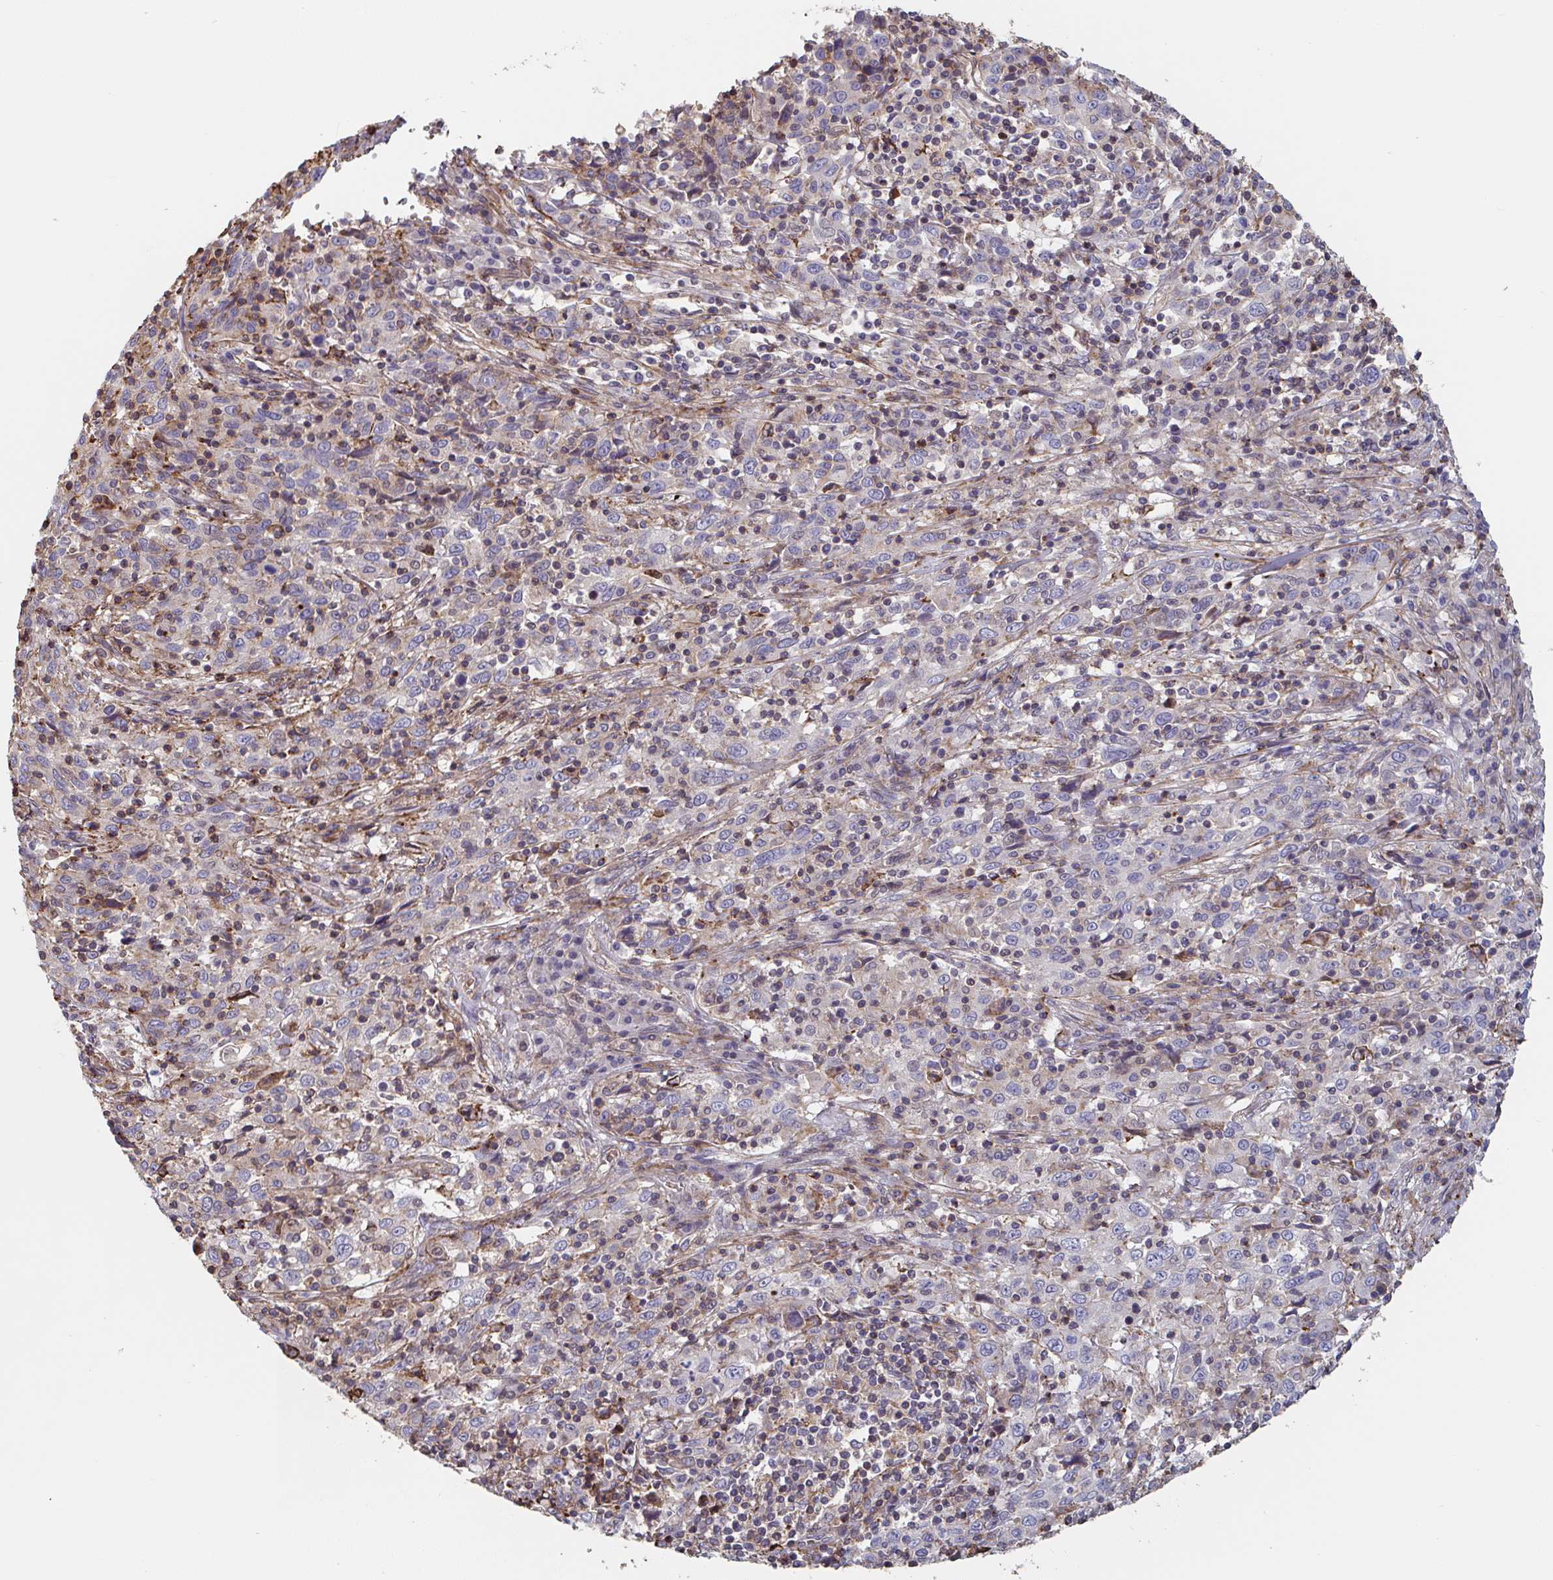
{"staining": {"intensity": "negative", "quantity": "none", "location": "none"}, "tissue": "cervical cancer", "cell_type": "Tumor cells", "image_type": "cancer", "snomed": [{"axis": "morphology", "description": "Squamous cell carcinoma, NOS"}, {"axis": "topography", "description": "Cervix"}], "caption": "This is a photomicrograph of immunohistochemistry (IHC) staining of squamous cell carcinoma (cervical), which shows no staining in tumor cells. (Brightfield microscopy of DAB (3,3'-diaminobenzidine) IHC at high magnification).", "gene": "FZD2", "patient": {"sex": "female", "age": 46}}